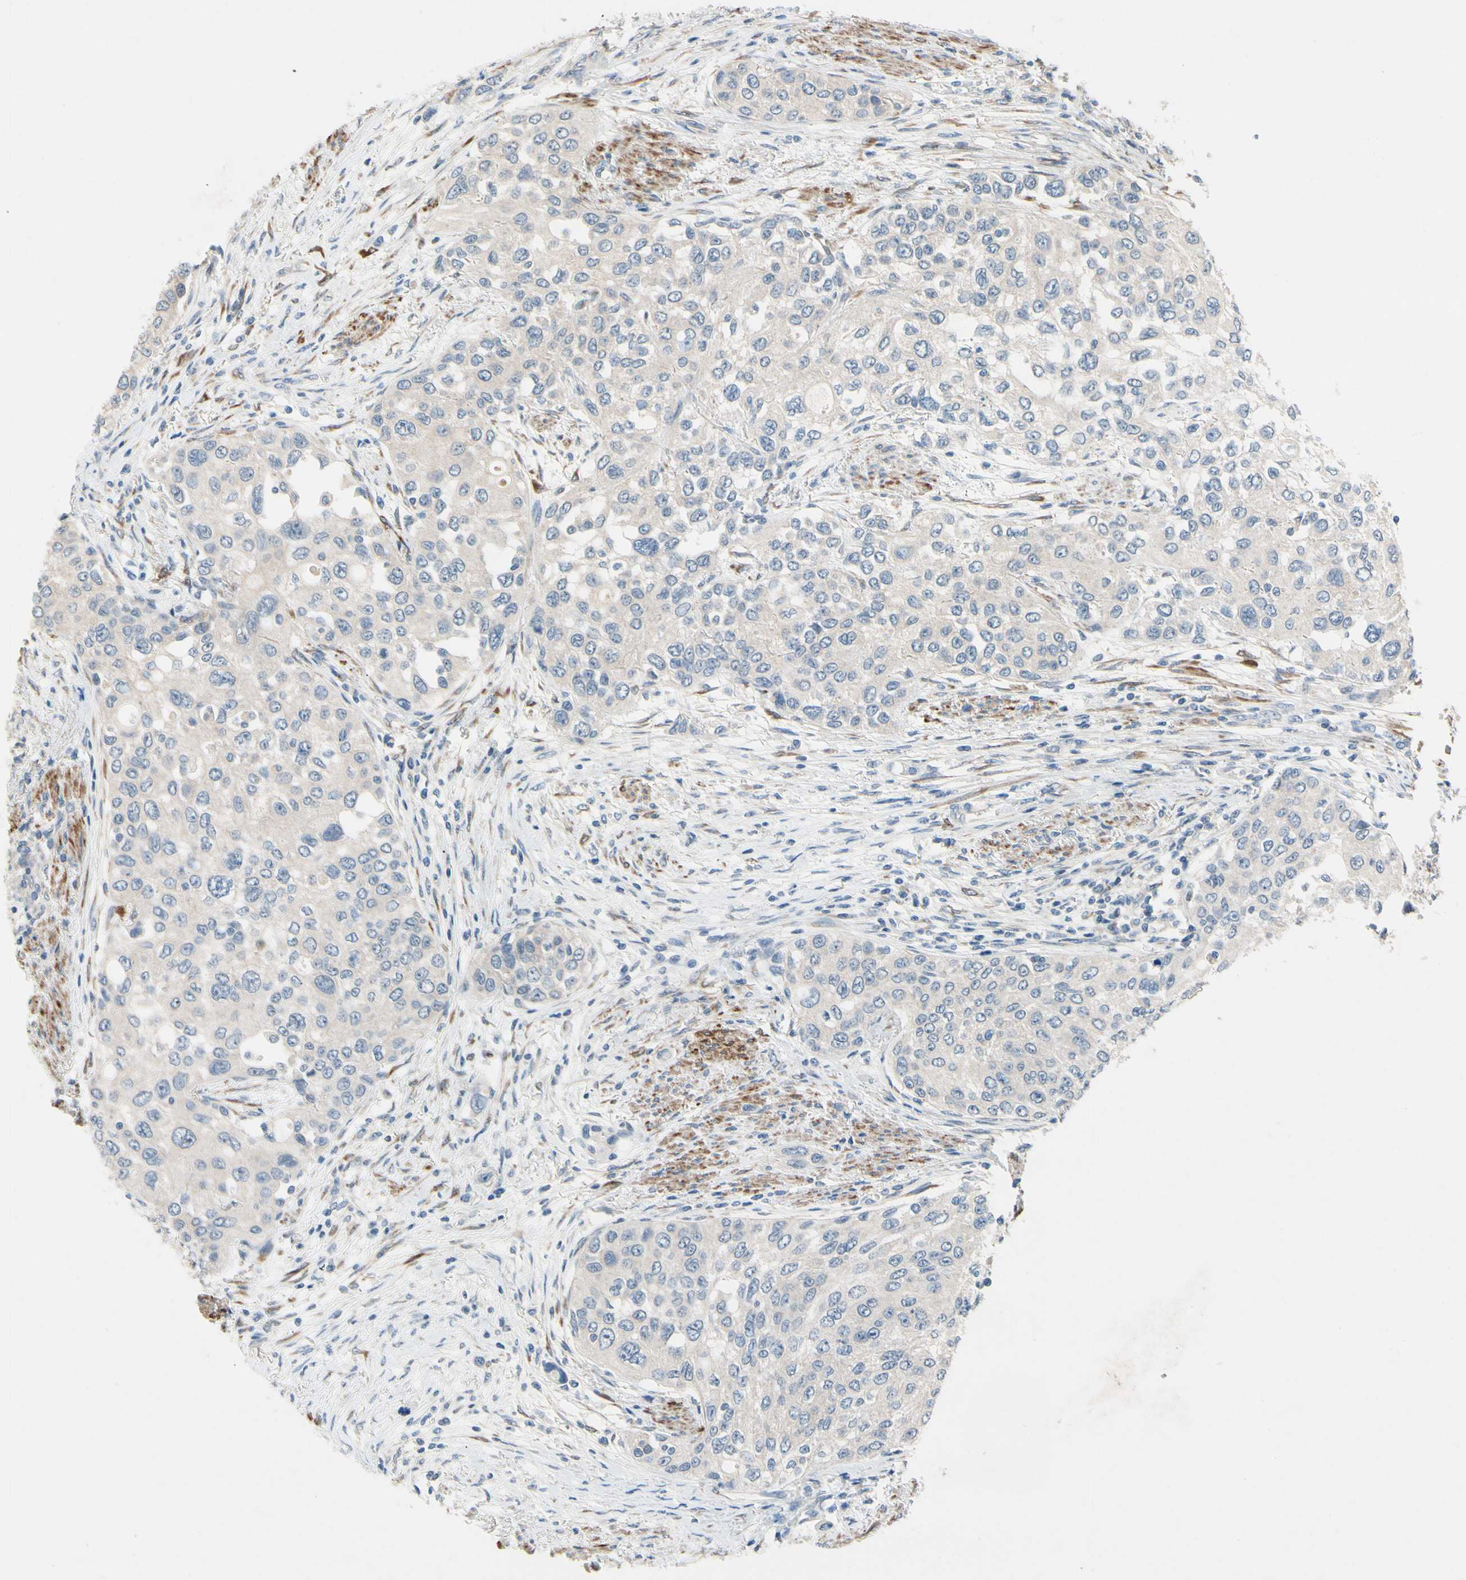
{"staining": {"intensity": "negative", "quantity": "none", "location": "none"}, "tissue": "urothelial cancer", "cell_type": "Tumor cells", "image_type": "cancer", "snomed": [{"axis": "morphology", "description": "Urothelial carcinoma, High grade"}, {"axis": "topography", "description": "Urinary bladder"}], "caption": "The immunohistochemistry photomicrograph has no significant expression in tumor cells of high-grade urothelial carcinoma tissue.", "gene": "SLC27A6", "patient": {"sex": "female", "age": 56}}